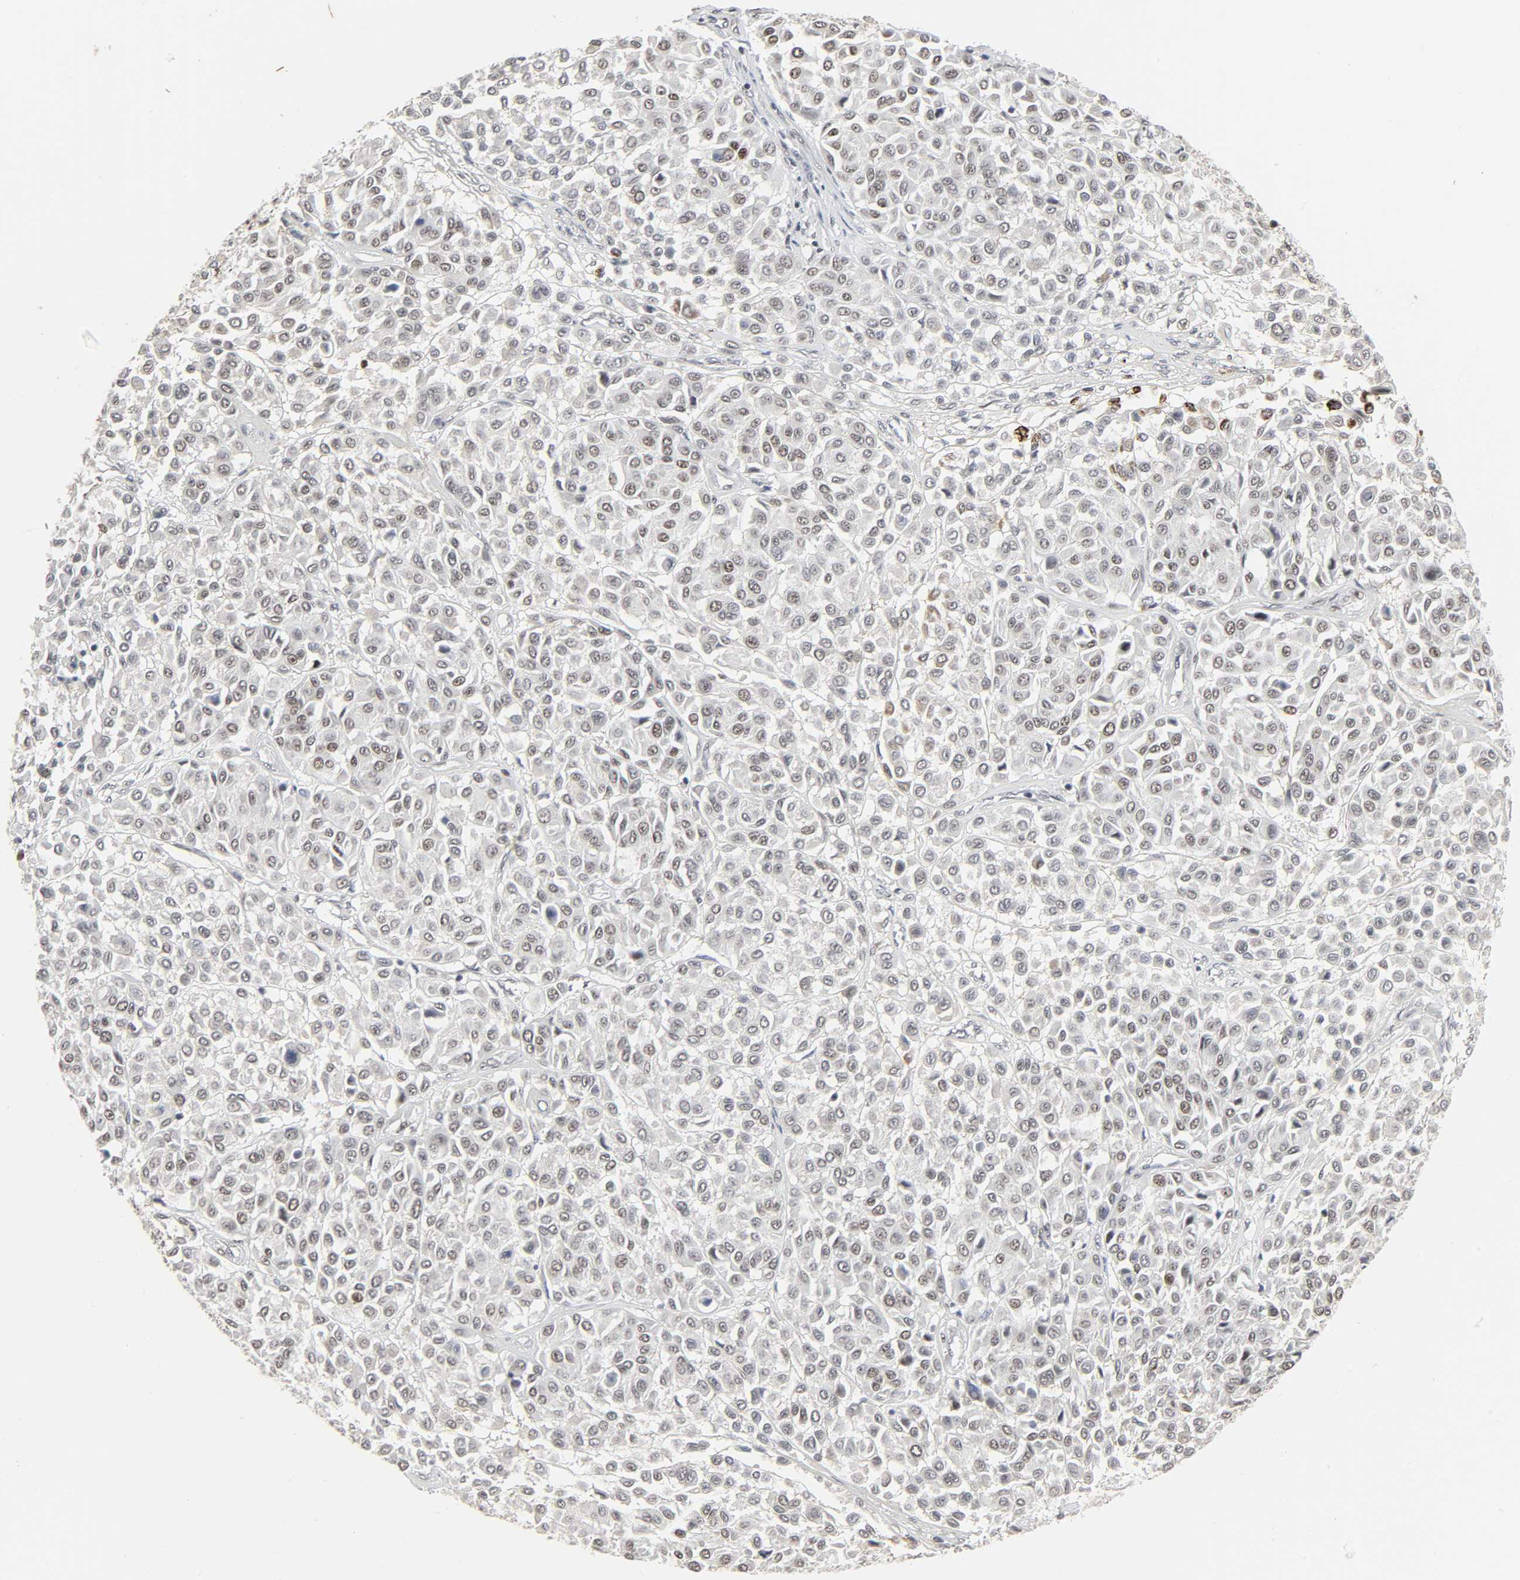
{"staining": {"intensity": "moderate", "quantity": "<25%", "location": "nuclear"}, "tissue": "melanoma", "cell_type": "Tumor cells", "image_type": "cancer", "snomed": [{"axis": "morphology", "description": "Malignant melanoma, Metastatic site"}, {"axis": "topography", "description": "Soft tissue"}], "caption": "Malignant melanoma (metastatic site) stained with DAB (3,3'-diaminobenzidine) IHC demonstrates low levels of moderate nuclear expression in approximately <25% of tumor cells.", "gene": "MUC1", "patient": {"sex": "male", "age": 41}}